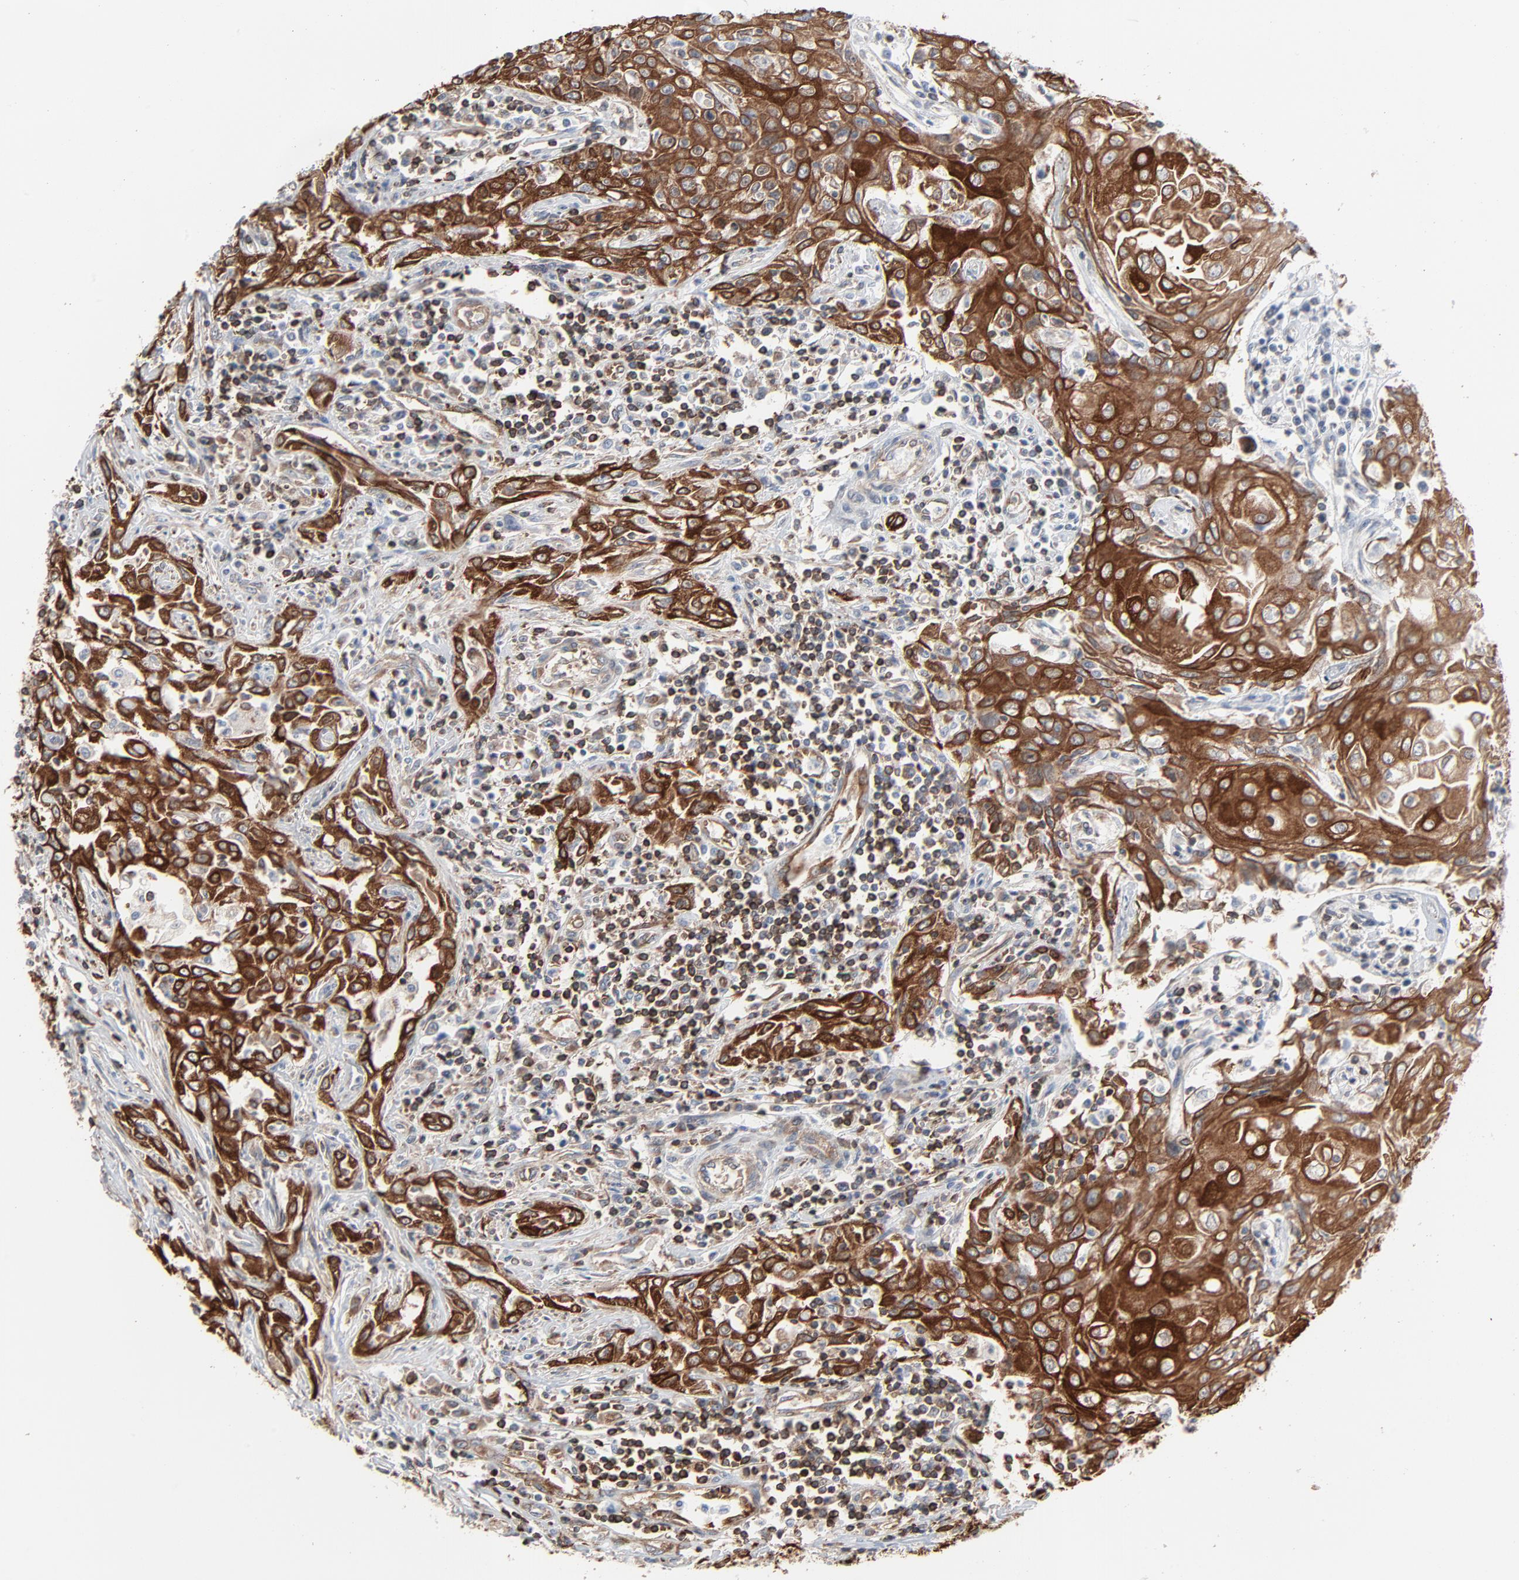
{"staining": {"intensity": "strong", "quantity": ">75%", "location": "cytoplasmic/membranous"}, "tissue": "head and neck cancer", "cell_type": "Tumor cells", "image_type": "cancer", "snomed": [{"axis": "morphology", "description": "Squamous cell carcinoma, NOS"}, {"axis": "topography", "description": "Oral tissue"}, {"axis": "topography", "description": "Head-Neck"}], "caption": "A brown stain highlights strong cytoplasmic/membranous positivity of a protein in head and neck cancer (squamous cell carcinoma) tumor cells.", "gene": "OPTN", "patient": {"sex": "female", "age": 76}}